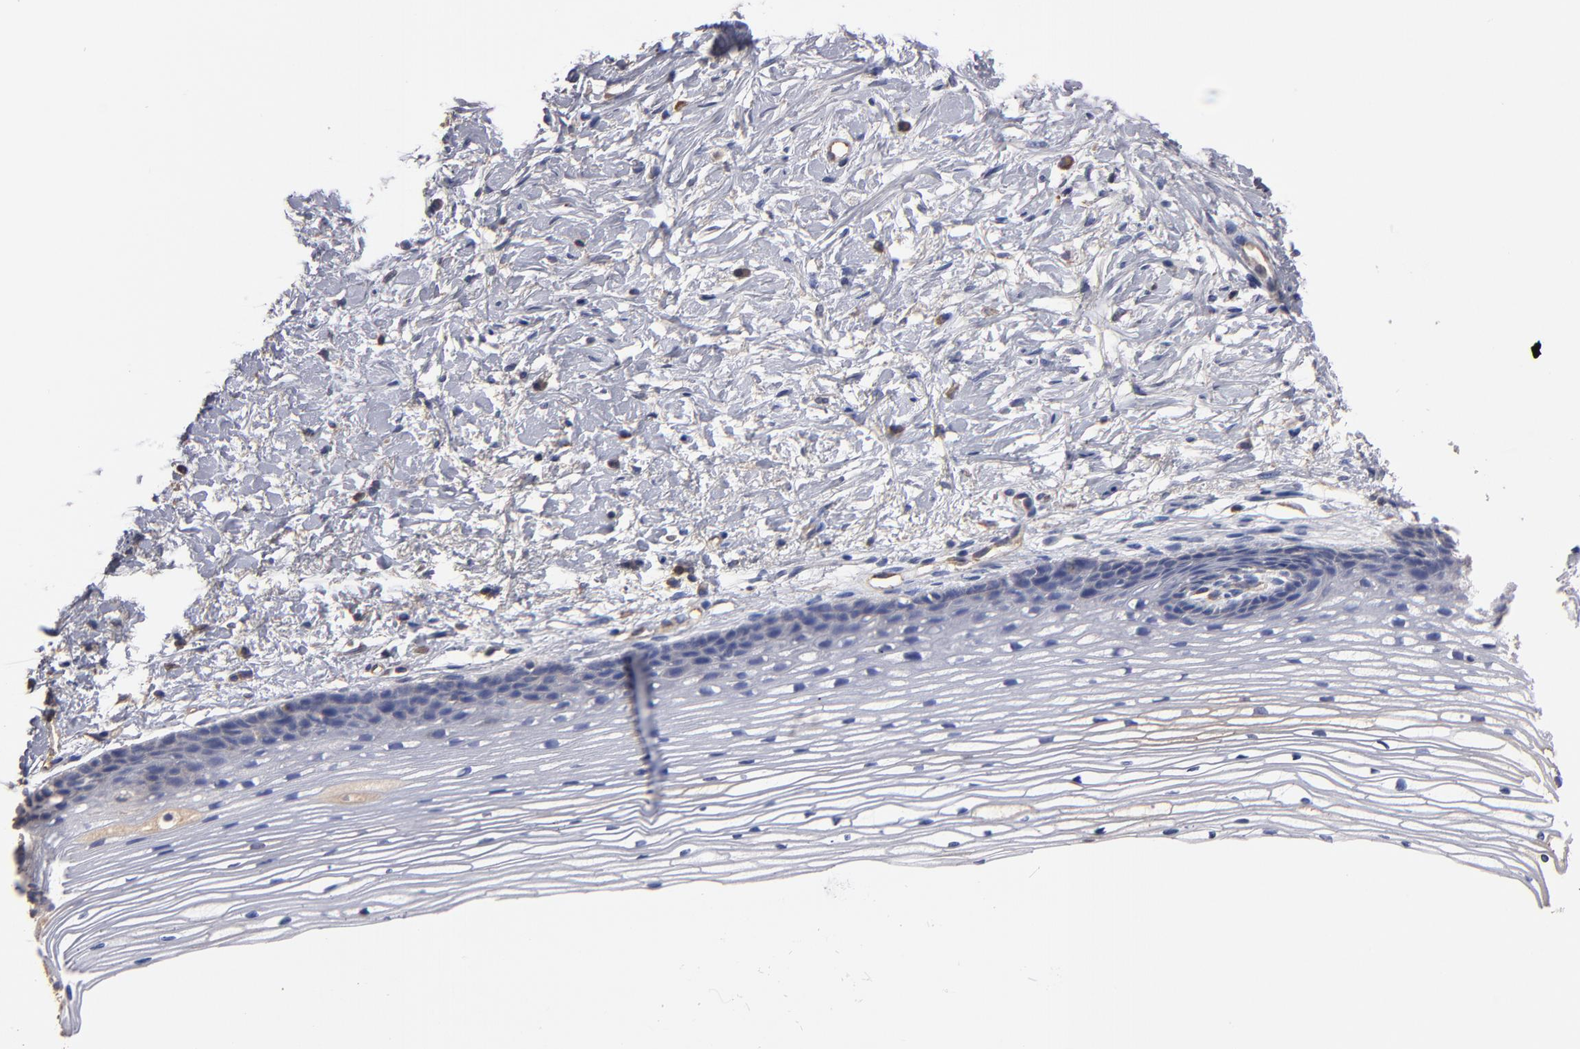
{"staining": {"intensity": "weak", "quantity": "25%-75%", "location": "cytoplasmic/membranous"}, "tissue": "cervix", "cell_type": "Glandular cells", "image_type": "normal", "snomed": [{"axis": "morphology", "description": "Normal tissue, NOS"}, {"axis": "topography", "description": "Cervix"}], "caption": "Cervix stained with immunohistochemistry displays weak cytoplasmic/membranous positivity in approximately 25%-75% of glandular cells.", "gene": "ESYT2", "patient": {"sex": "female", "age": 77}}